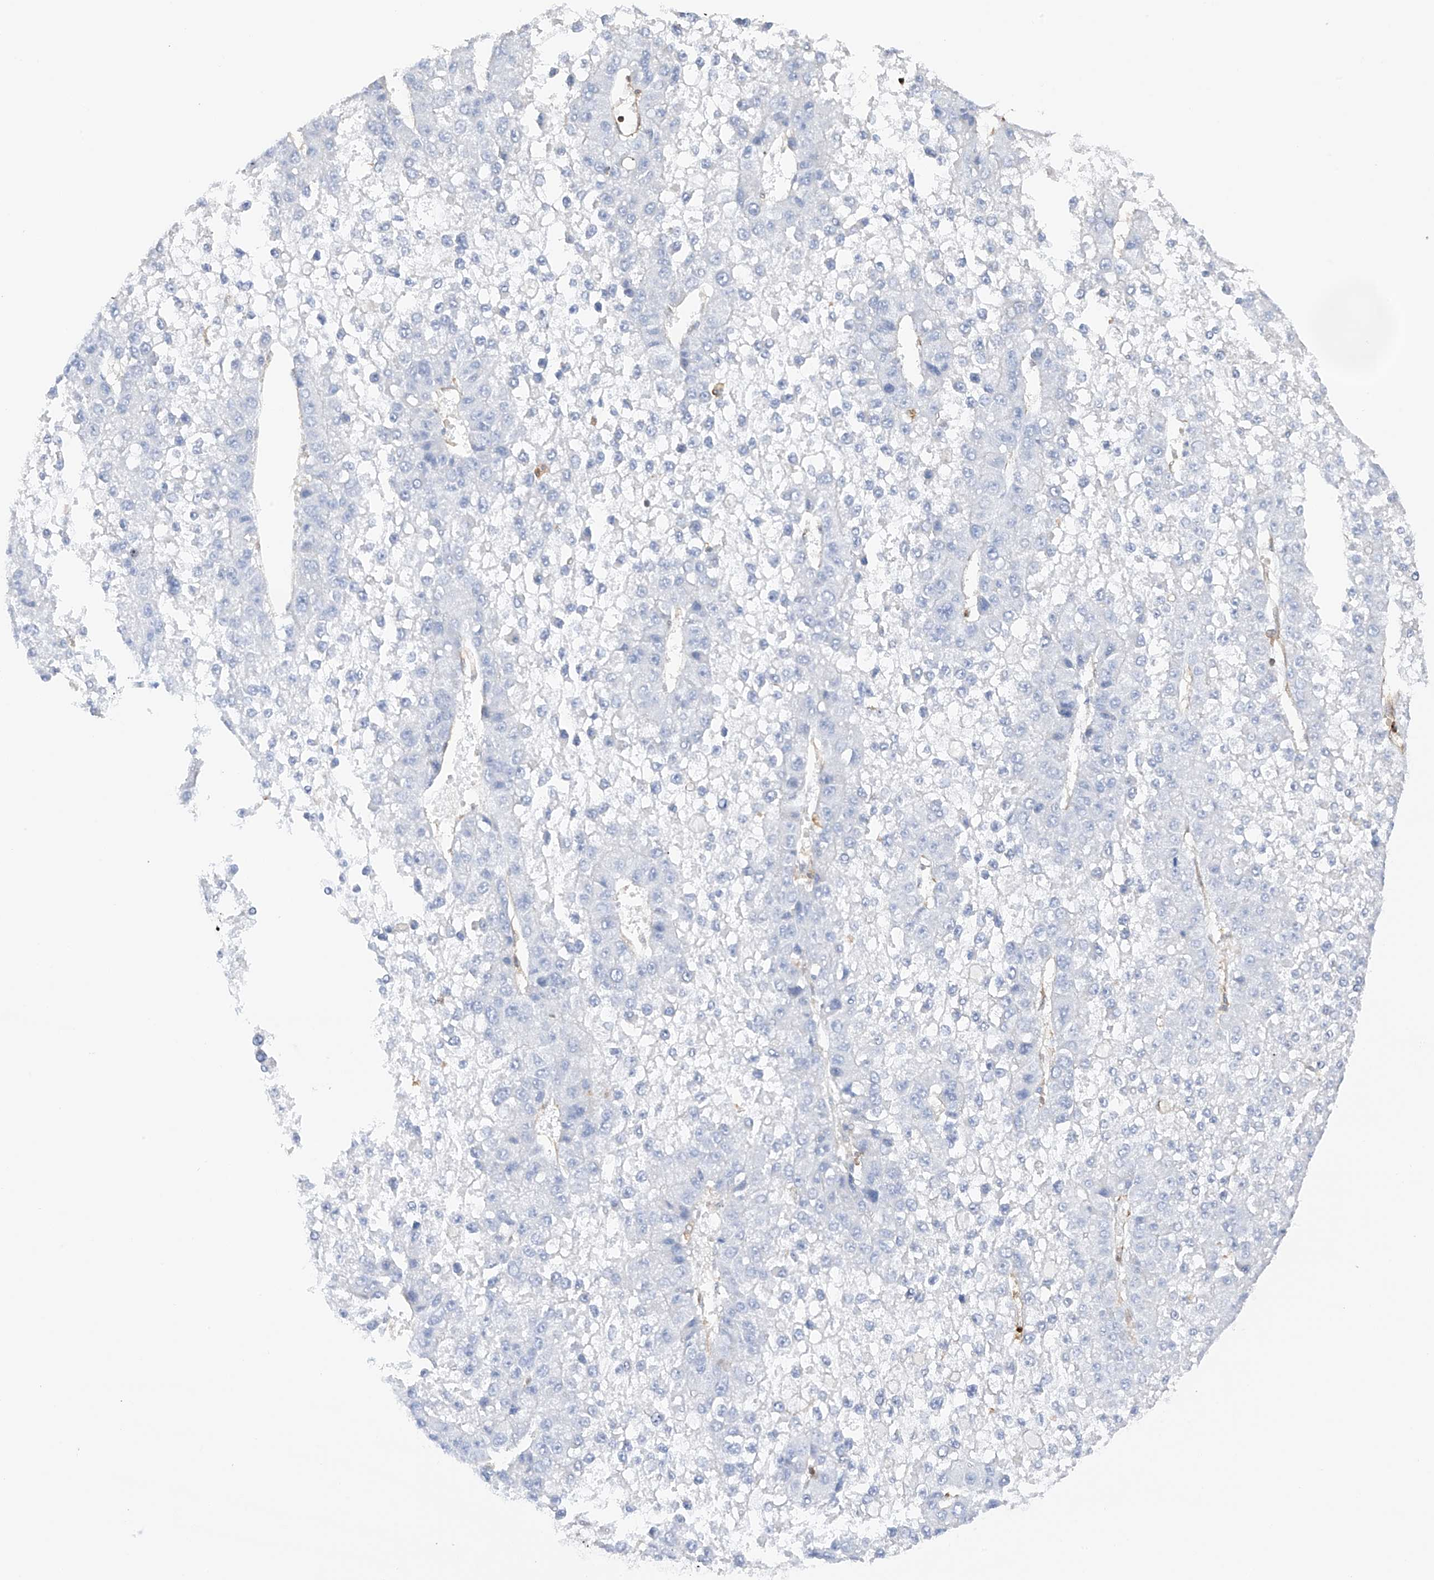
{"staining": {"intensity": "negative", "quantity": "none", "location": "none"}, "tissue": "liver cancer", "cell_type": "Tumor cells", "image_type": "cancer", "snomed": [{"axis": "morphology", "description": "Carcinoma, Hepatocellular, NOS"}, {"axis": "topography", "description": "Liver"}], "caption": "High power microscopy histopathology image of an immunohistochemistry (IHC) micrograph of liver cancer (hepatocellular carcinoma), revealing no significant positivity in tumor cells. Nuclei are stained in blue.", "gene": "ARHGAP25", "patient": {"sex": "female", "age": 73}}